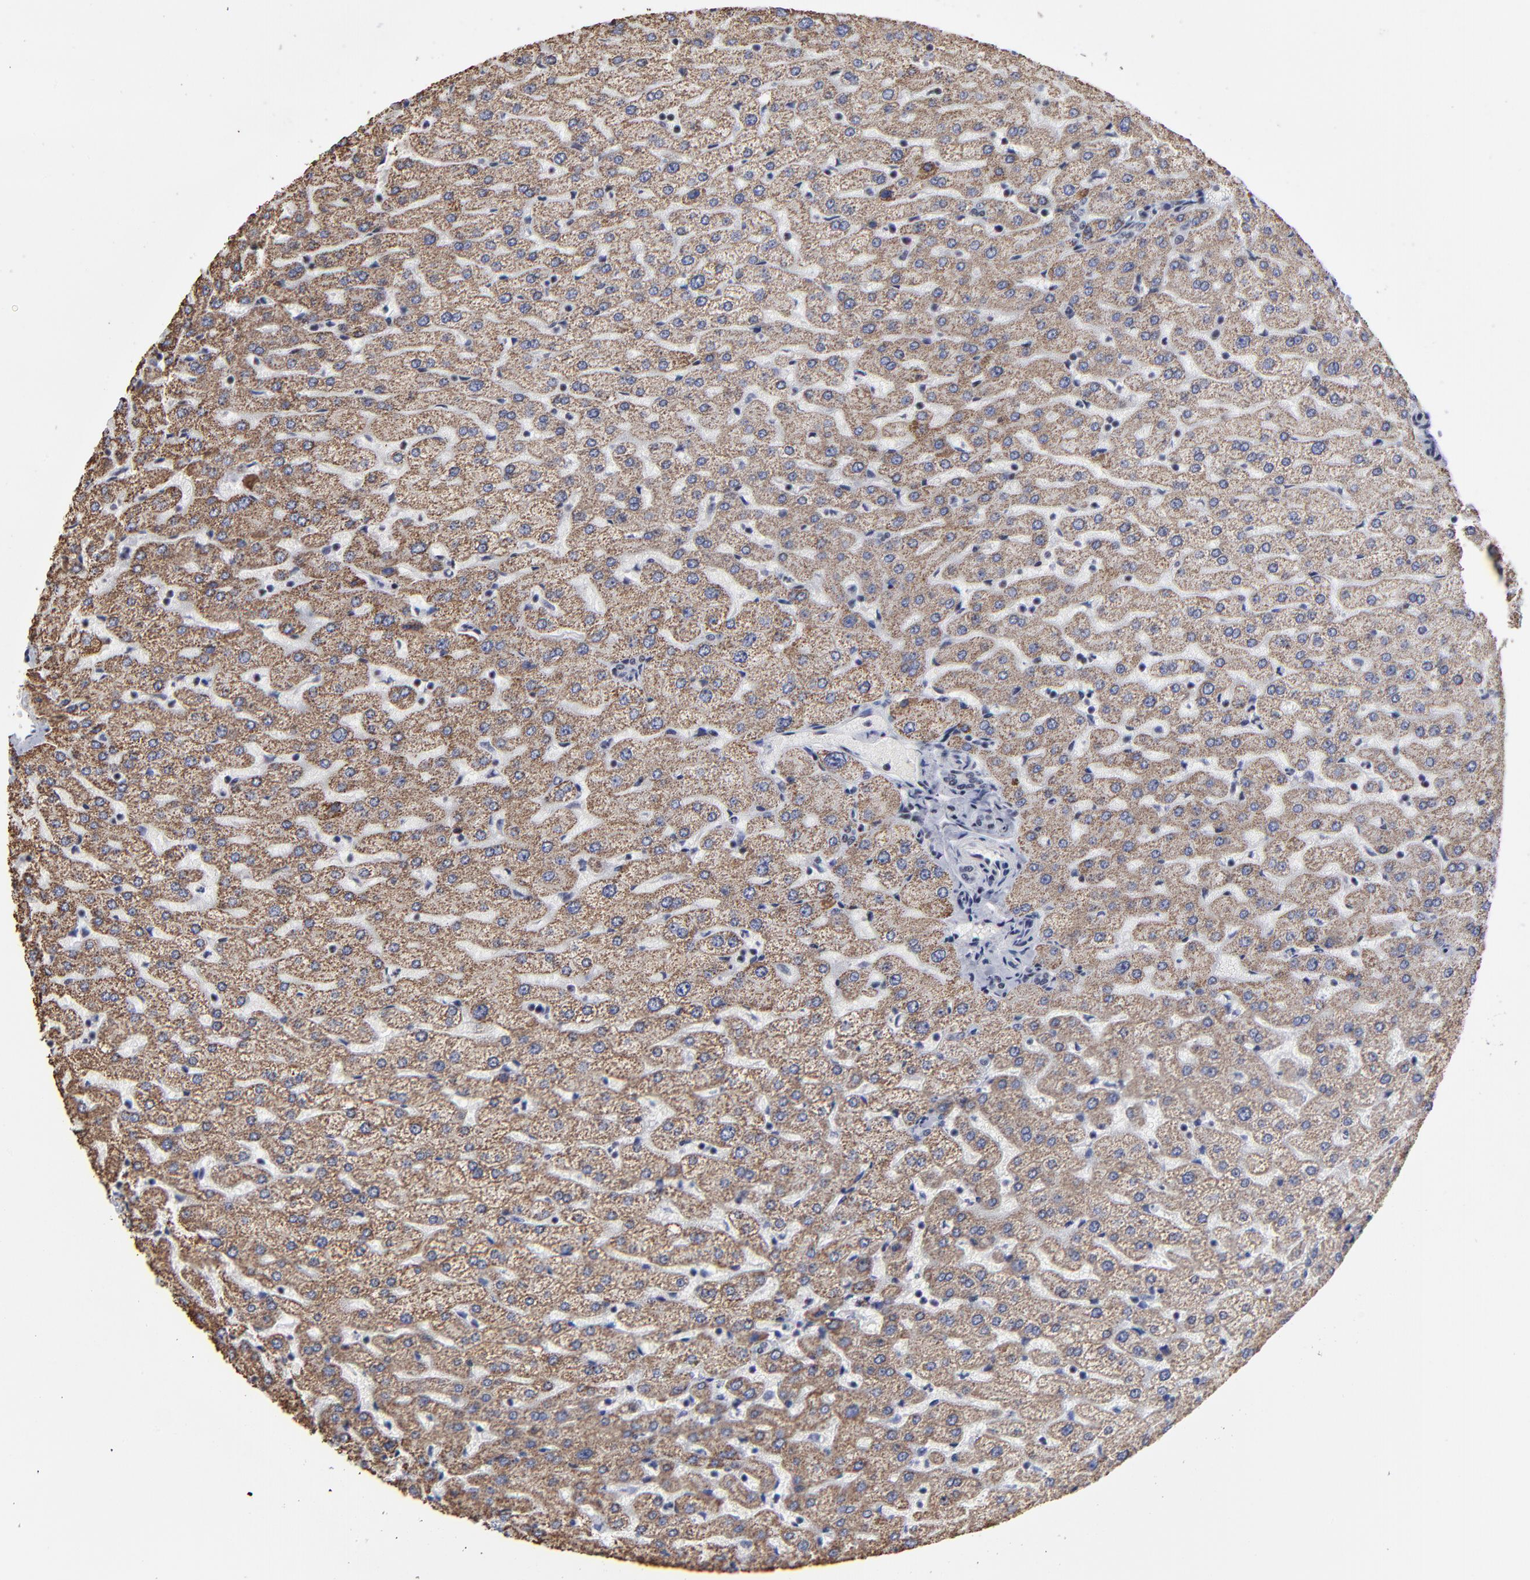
{"staining": {"intensity": "negative", "quantity": "none", "location": "none"}, "tissue": "liver", "cell_type": "Cholangiocytes", "image_type": "normal", "snomed": [{"axis": "morphology", "description": "Normal tissue, NOS"}, {"axis": "morphology", "description": "Fibrosis, NOS"}, {"axis": "topography", "description": "Liver"}], "caption": "Liver was stained to show a protein in brown. There is no significant expression in cholangiocytes. (DAB (3,3'-diaminobenzidine) immunohistochemistry (IHC), high magnification).", "gene": "SP2", "patient": {"sex": "female", "age": 29}}